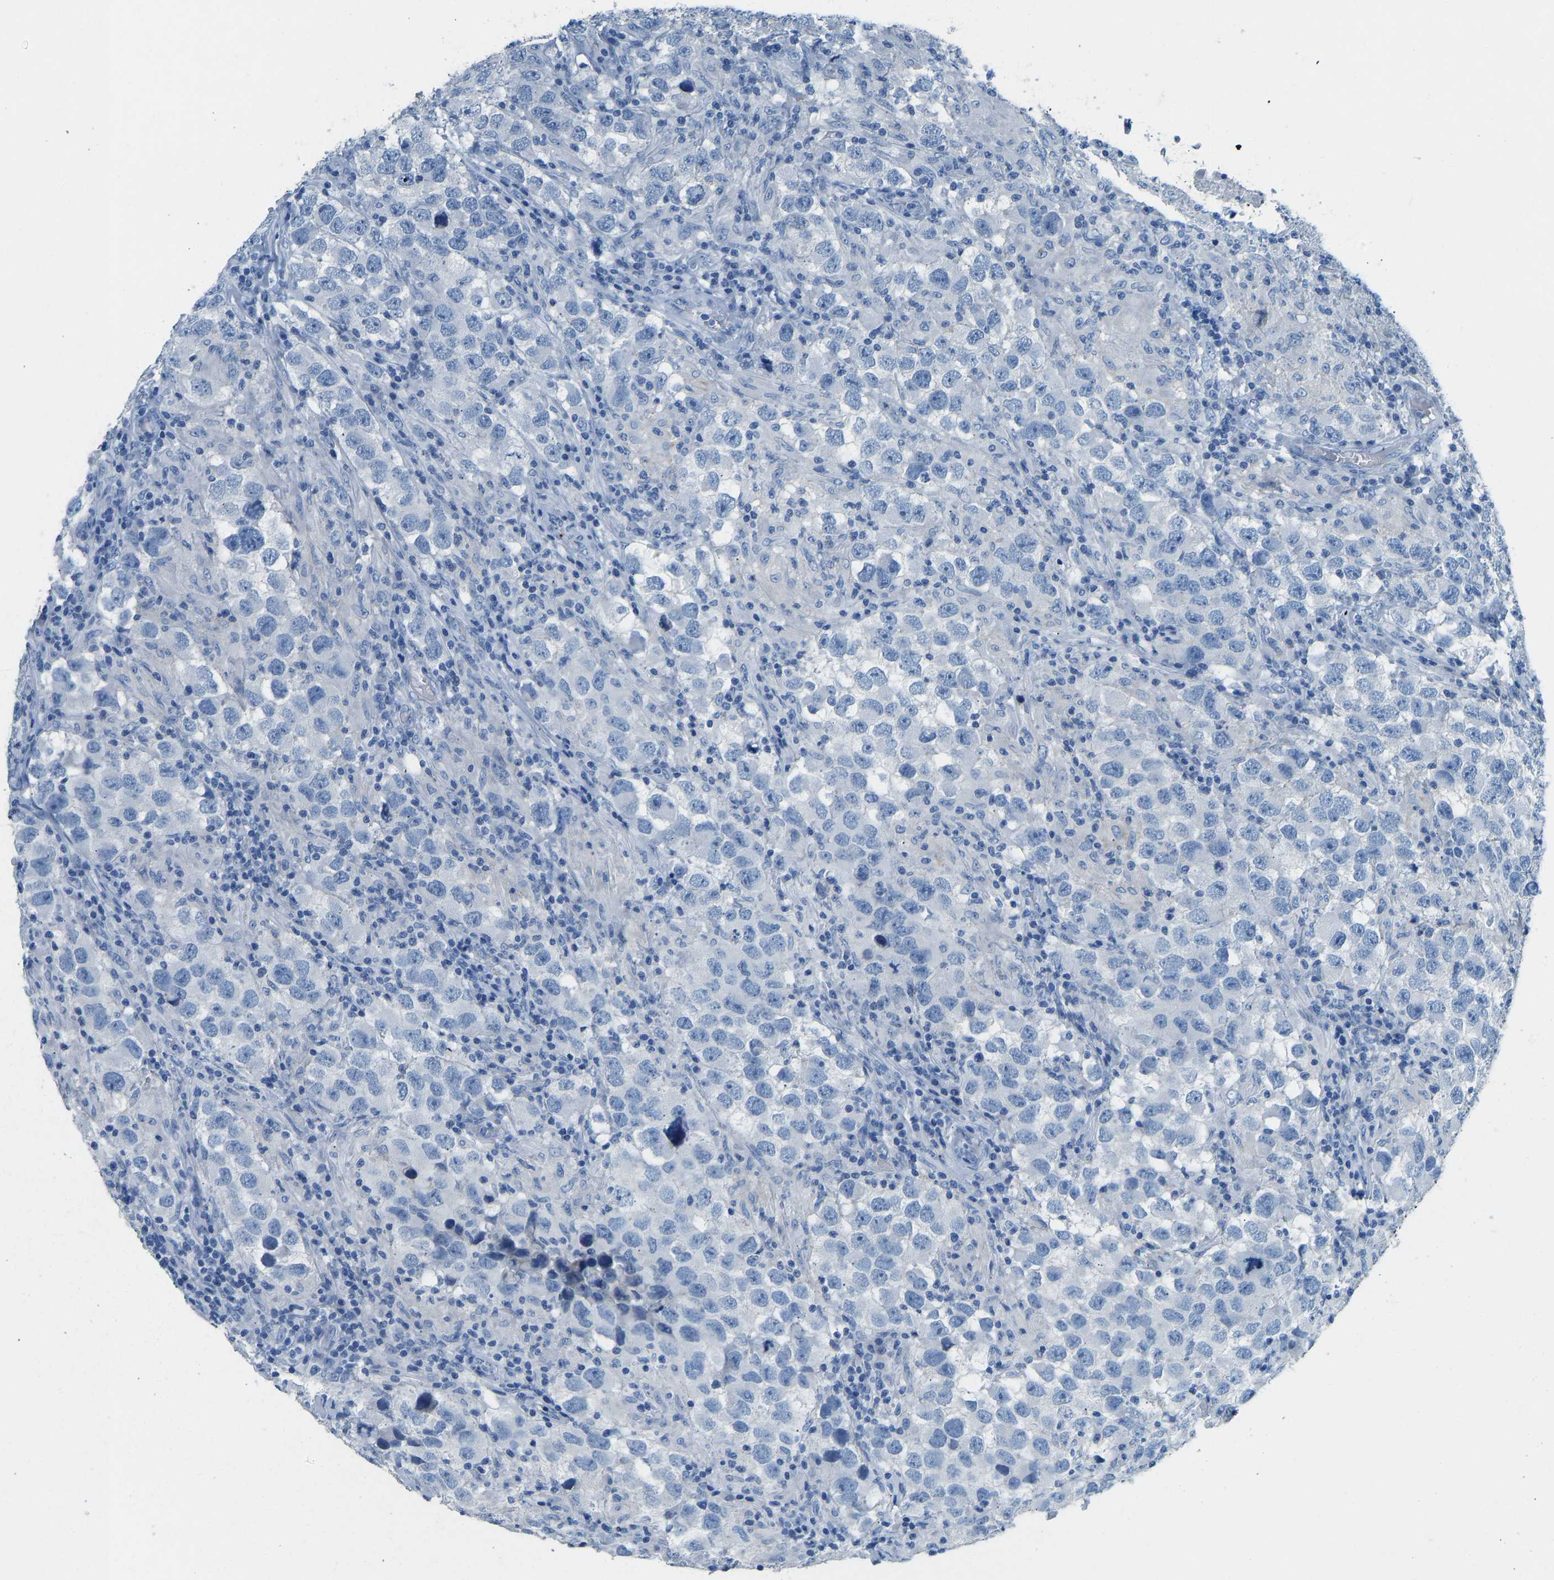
{"staining": {"intensity": "negative", "quantity": "none", "location": "none"}, "tissue": "testis cancer", "cell_type": "Tumor cells", "image_type": "cancer", "snomed": [{"axis": "morphology", "description": "Carcinoma, Embryonal, NOS"}, {"axis": "topography", "description": "Testis"}], "caption": "Tumor cells show no significant expression in testis embryonal carcinoma.", "gene": "ATP1A1", "patient": {"sex": "male", "age": 21}}